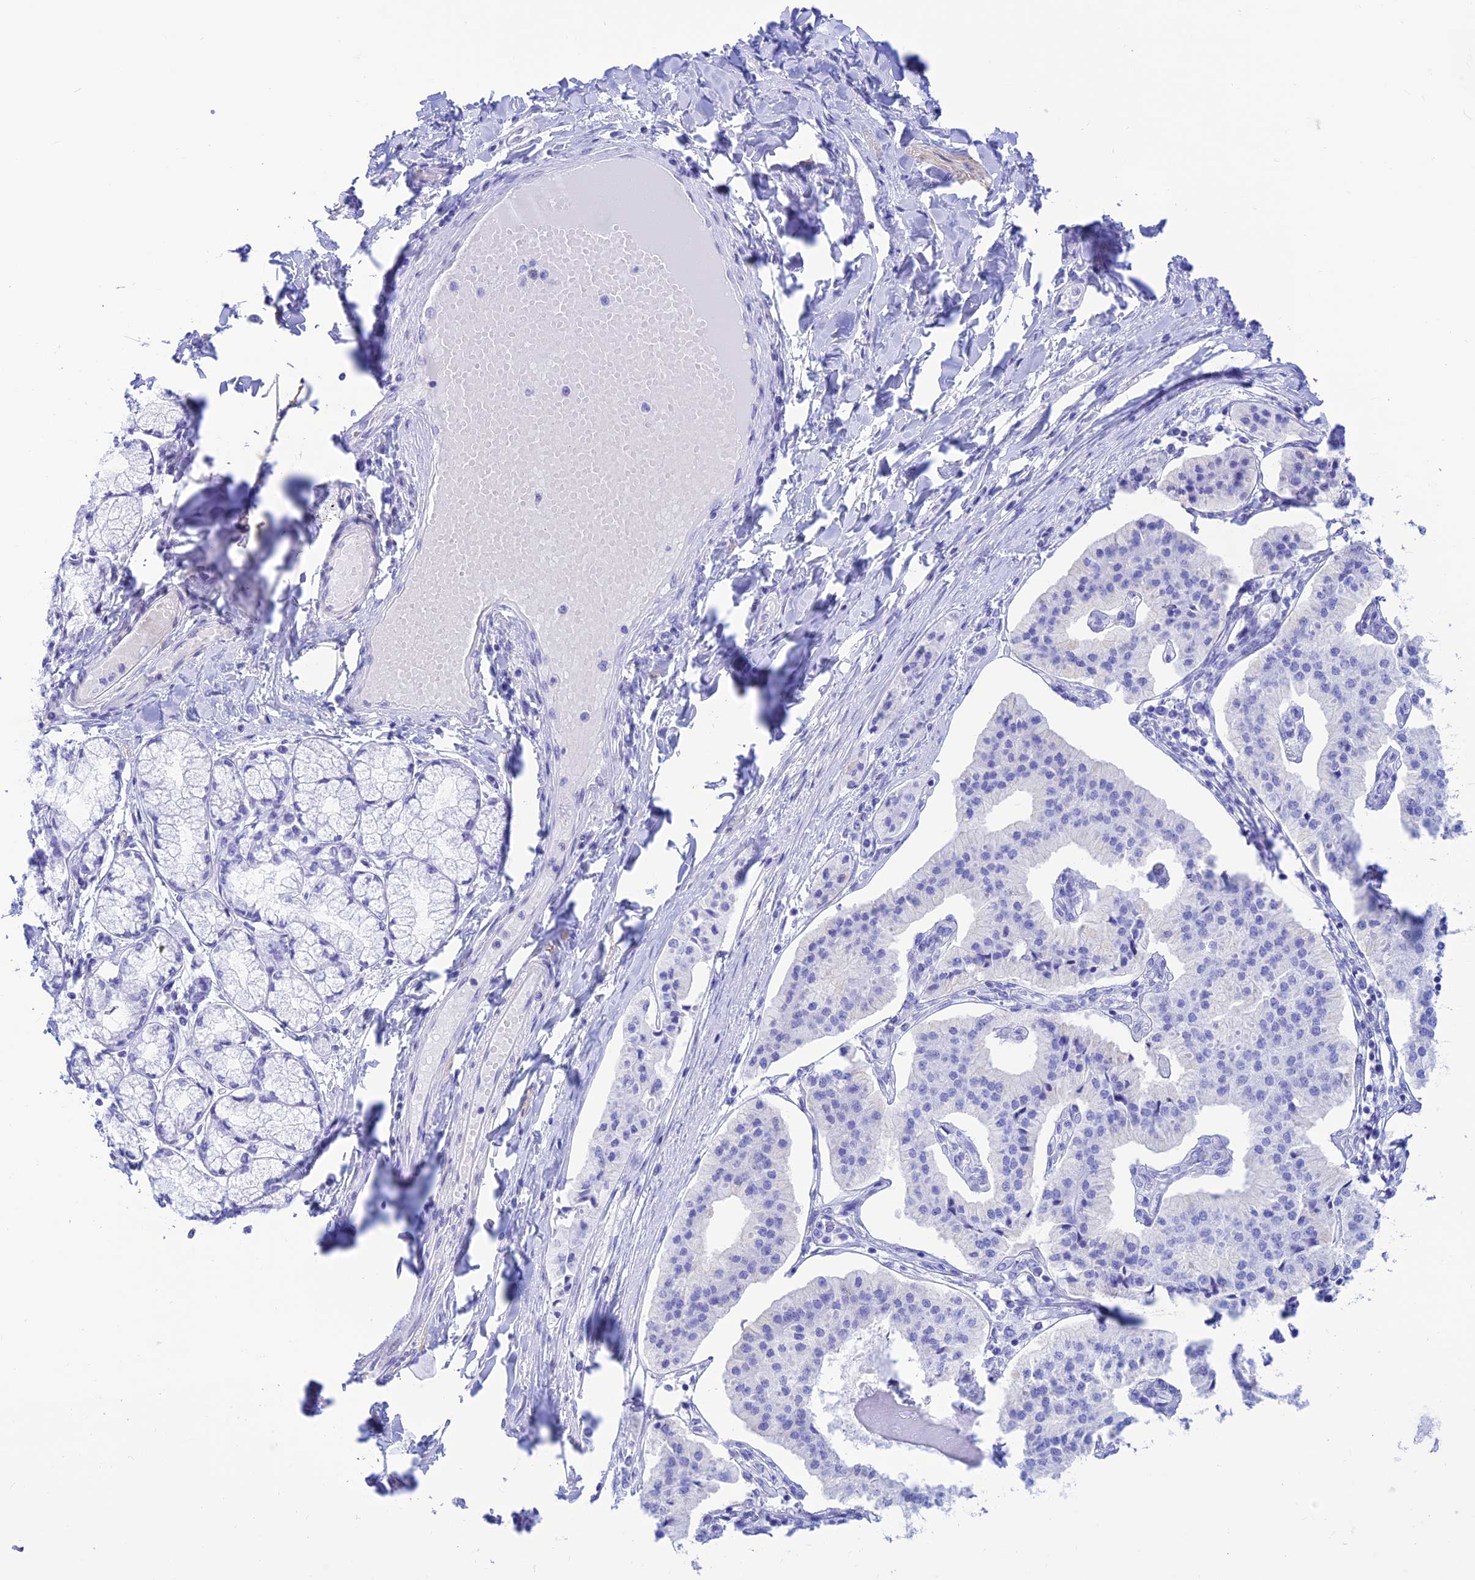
{"staining": {"intensity": "negative", "quantity": "none", "location": "none"}, "tissue": "pancreatic cancer", "cell_type": "Tumor cells", "image_type": "cancer", "snomed": [{"axis": "morphology", "description": "Adenocarcinoma, NOS"}, {"axis": "topography", "description": "Pancreas"}], "caption": "Immunohistochemistry (IHC) of pancreatic adenocarcinoma exhibits no staining in tumor cells. Nuclei are stained in blue.", "gene": "PRNP", "patient": {"sex": "female", "age": 50}}